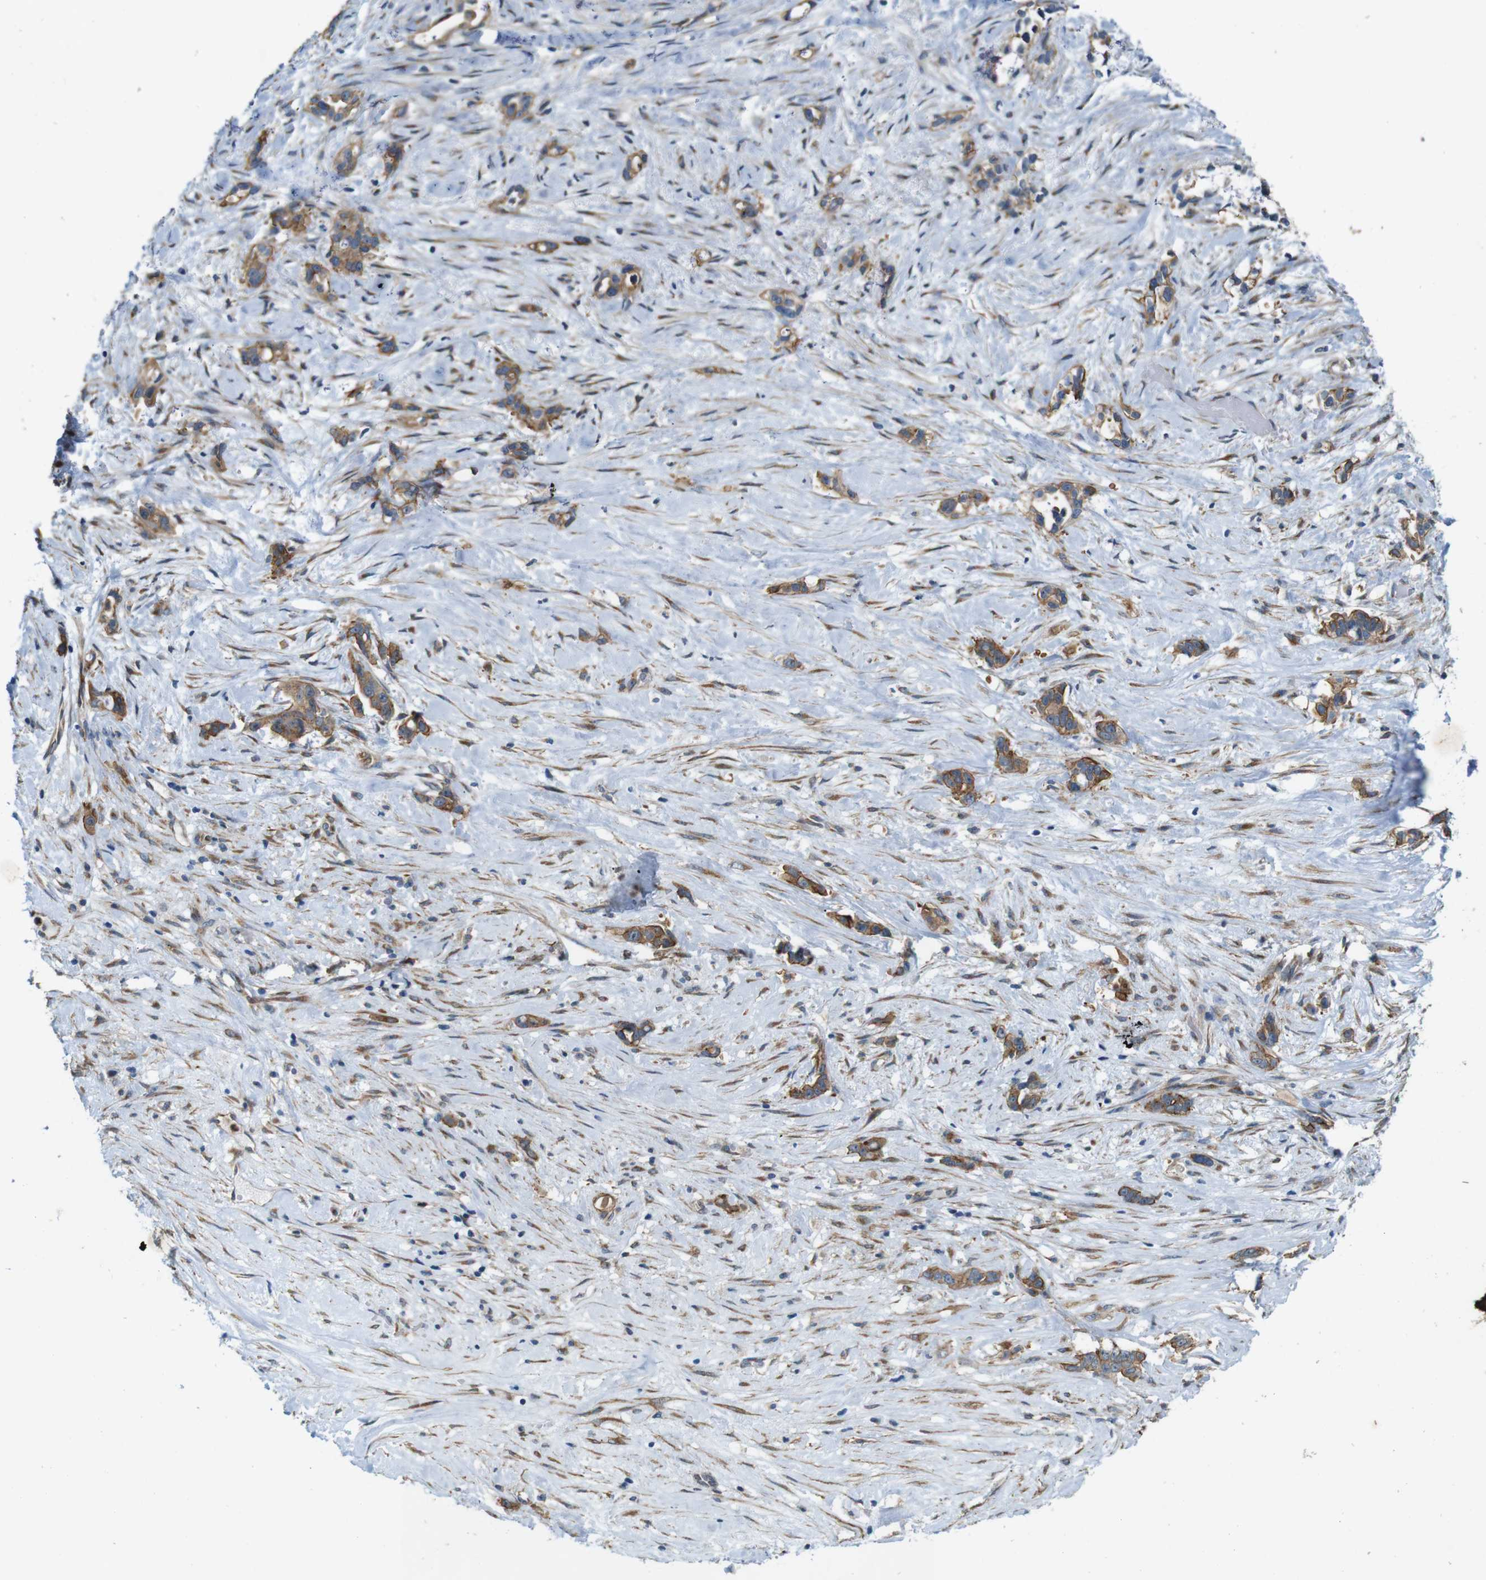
{"staining": {"intensity": "moderate", "quantity": ">75%", "location": "cytoplasmic/membranous"}, "tissue": "liver cancer", "cell_type": "Tumor cells", "image_type": "cancer", "snomed": [{"axis": "morphology", "description": "Cholangiocarcinoma"}, {"axis": "topography", "description": "Liver"}], "caption": "Immunohistochemistry of human liver cholangiocarcinoma exhibits medium levels of moderate cytoplasmic/membranous positivity in approximately >75% of tumor cells.", "gene": "SKI", "patient": {"sex": "female", "age": 65}}